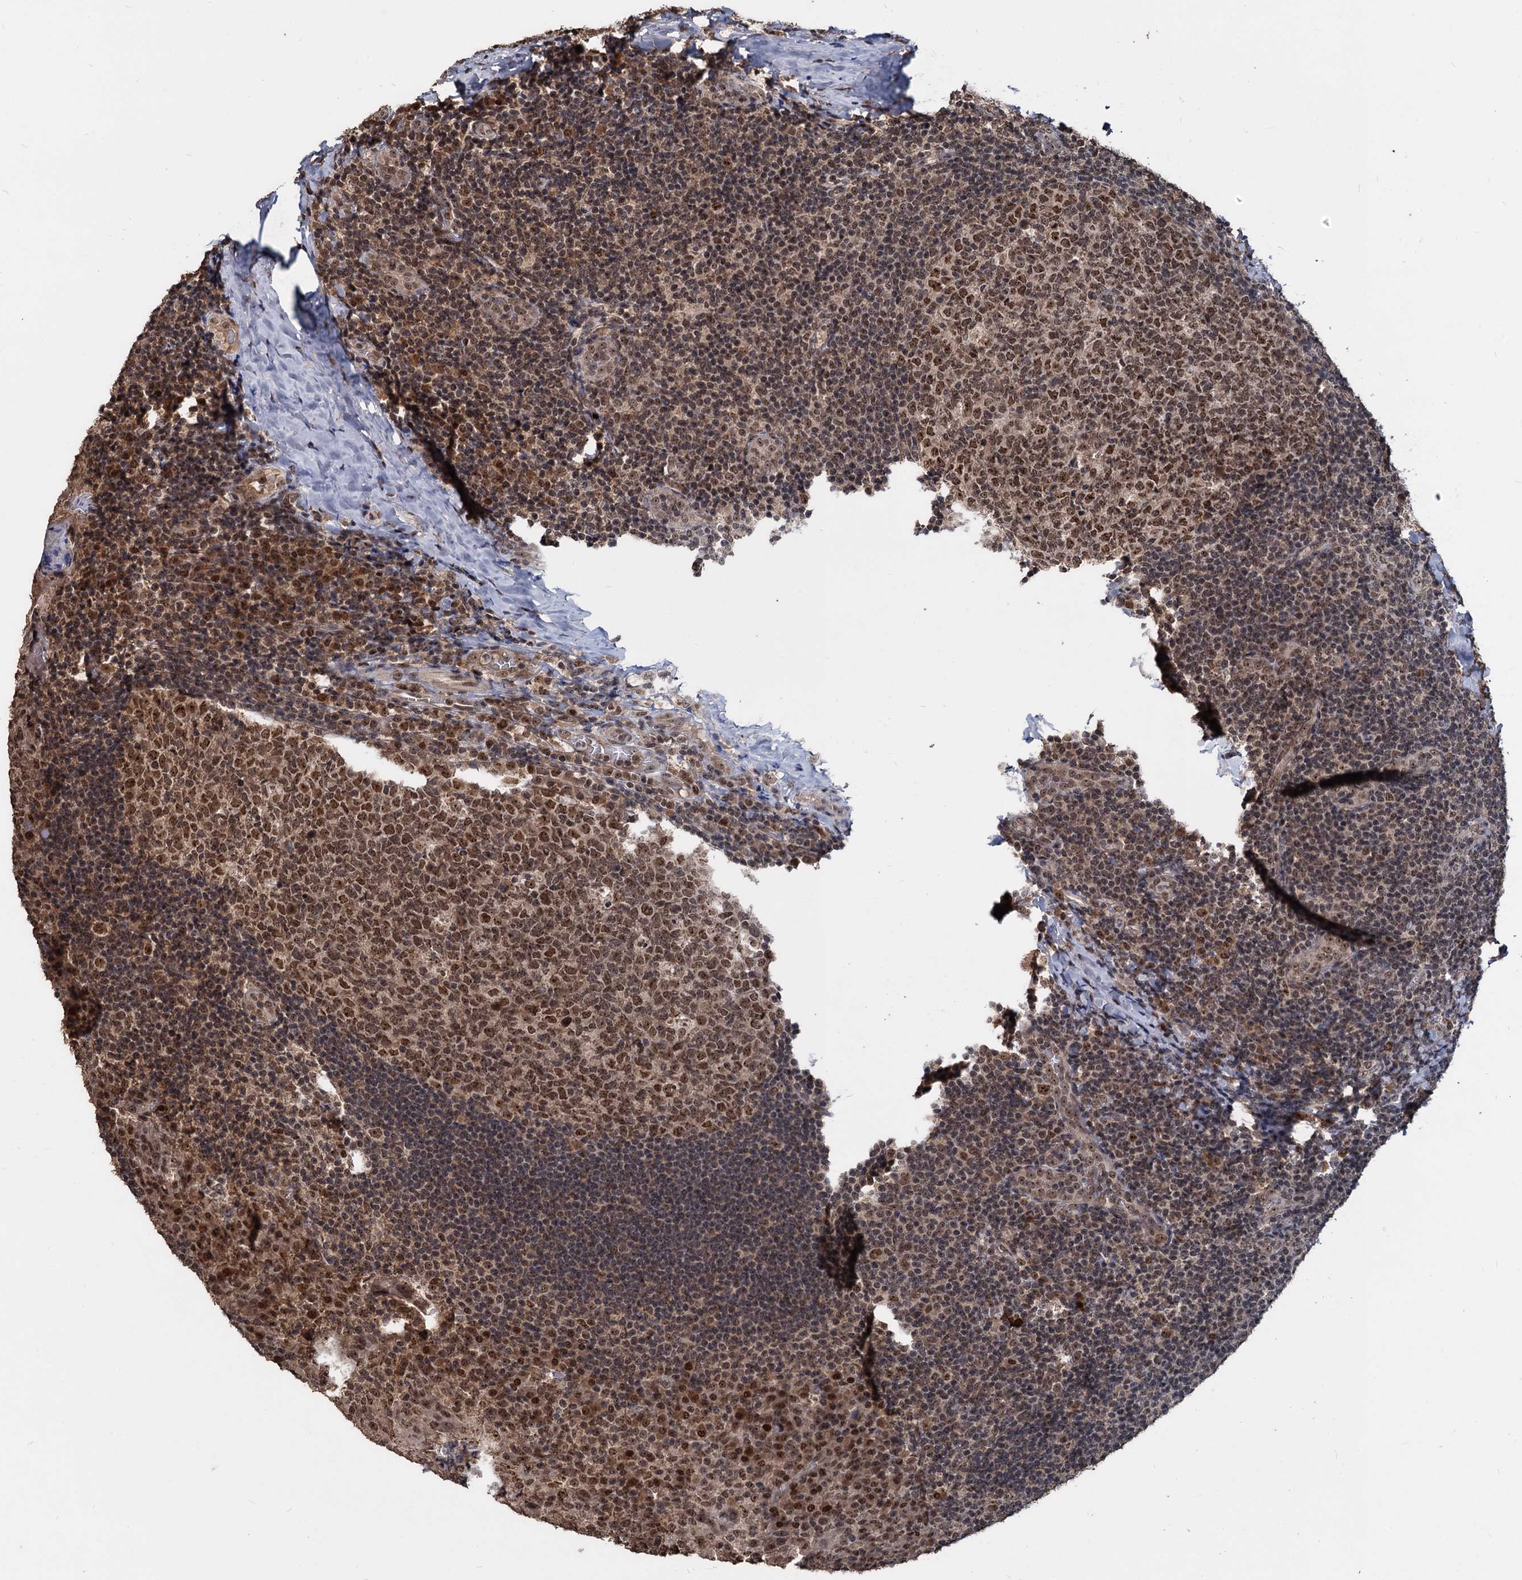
{"staining": {"intensity": "moderate", "quantity": ">75%", "location": "nuclear"}, "tissue": "tonsil", "cell_type": "Germinal center cells", "image_type": "normal", "snomed": [{"axis": "morphology", "description": "Normal tissue, NOS"}, {"axis": "topography", "description": "Tonsil"}], "caption": "Germinal center cells show moderate nuclear expression in about >75% of cells in unremarkable tonsil.", "gene": "FAM216B", "patient": {"sex": "male", "age": 17}}